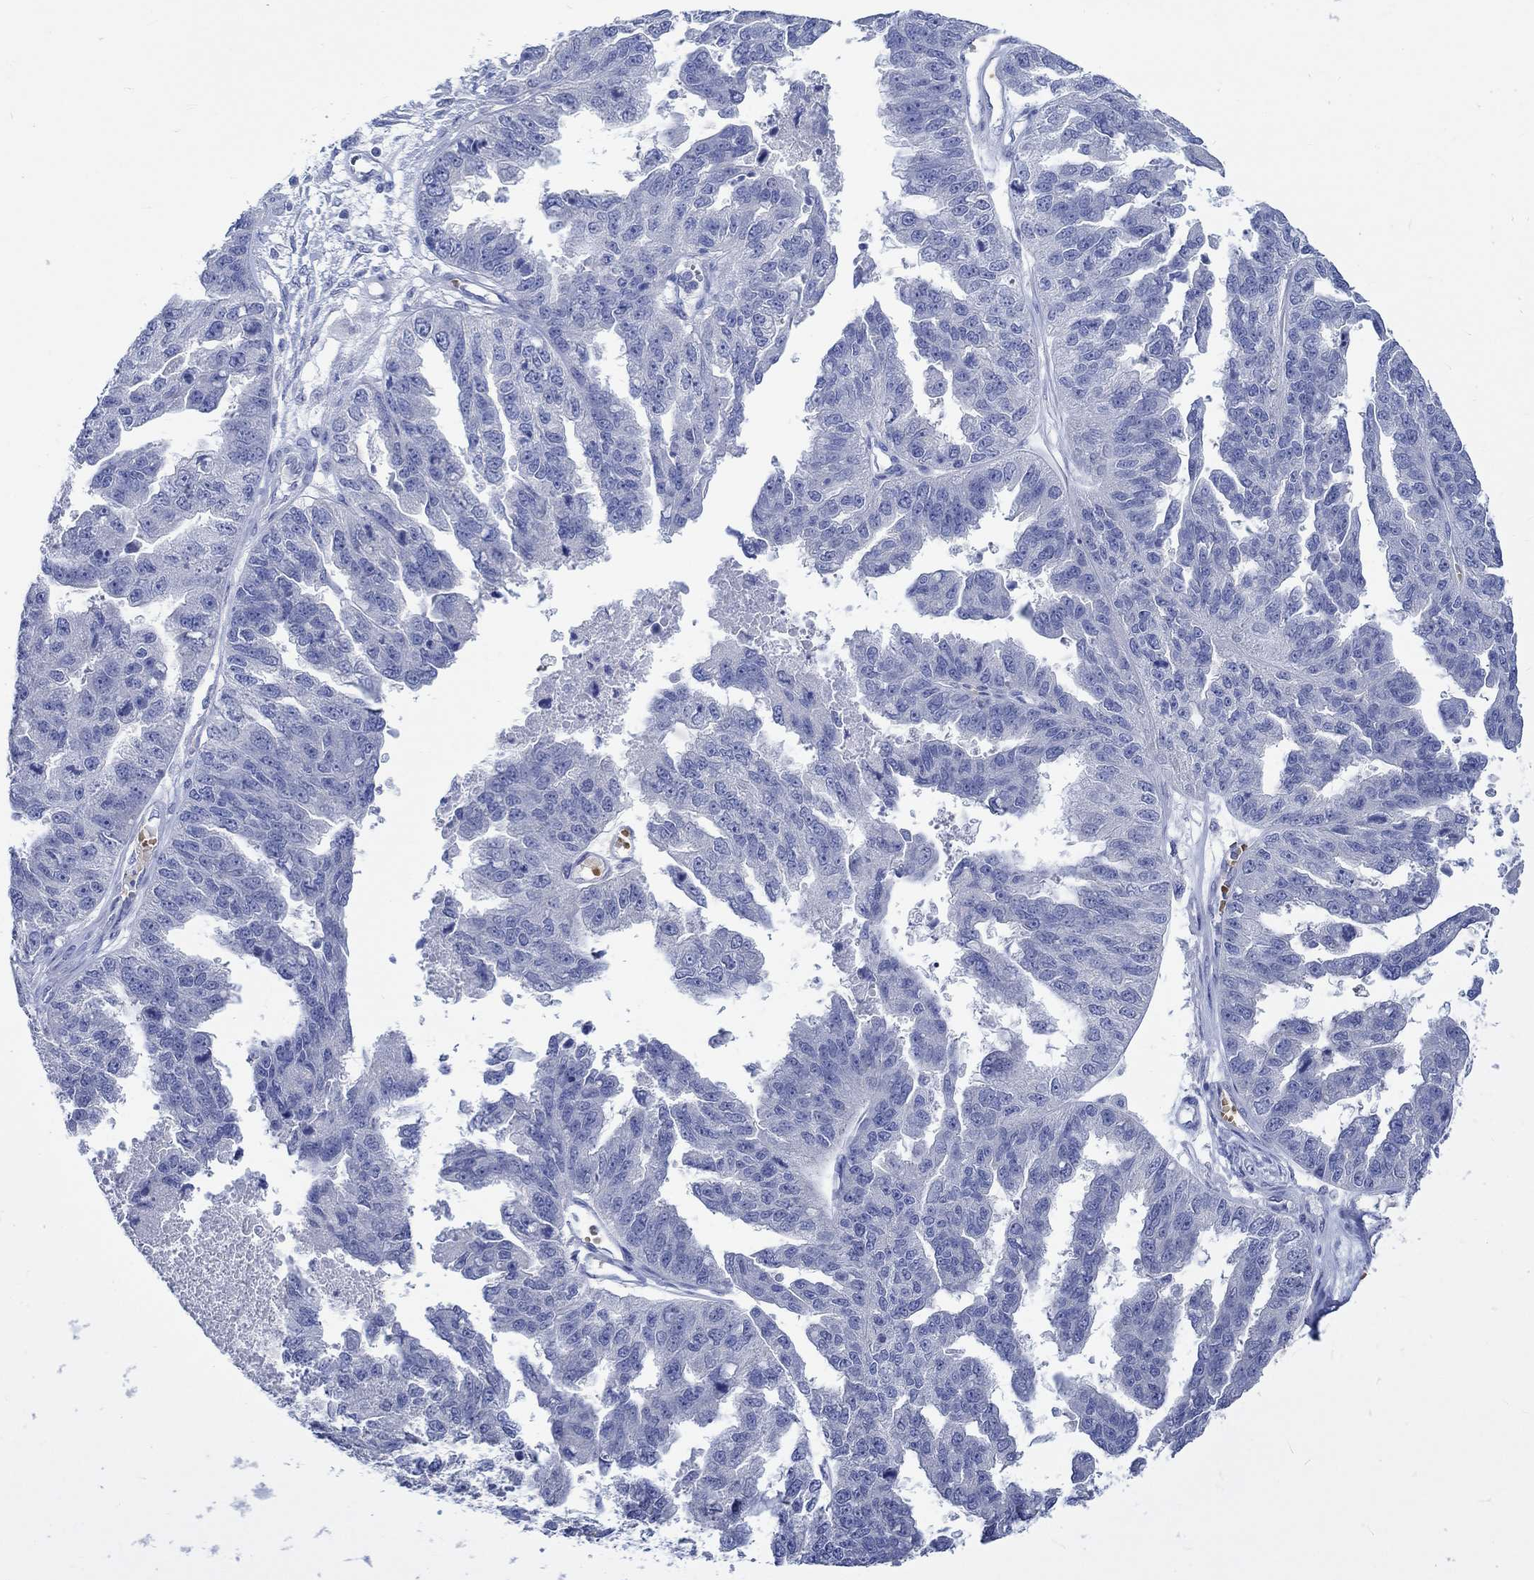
{"staining": {"intensity": "negative", "quantity": "none", "location": "none"}, "tissue": "ovarian cancer", "cell_type": "Tumor cells", "image_type": "cancer", "snomed": [{"axis": "morphology", "description": "Cystadenocarcinoma, serous, NOS"}, {"axis": "topography", "description": "Ovary"}], "caption": "High magnification brightfield microscopy of ovarian cancer stained with DAB (brown) and counterstained with hematoxylin (blue): tumor cells show no significant positivity.", "gene": "KCNA1", "patient": {"sex": "female", "age": 58}}